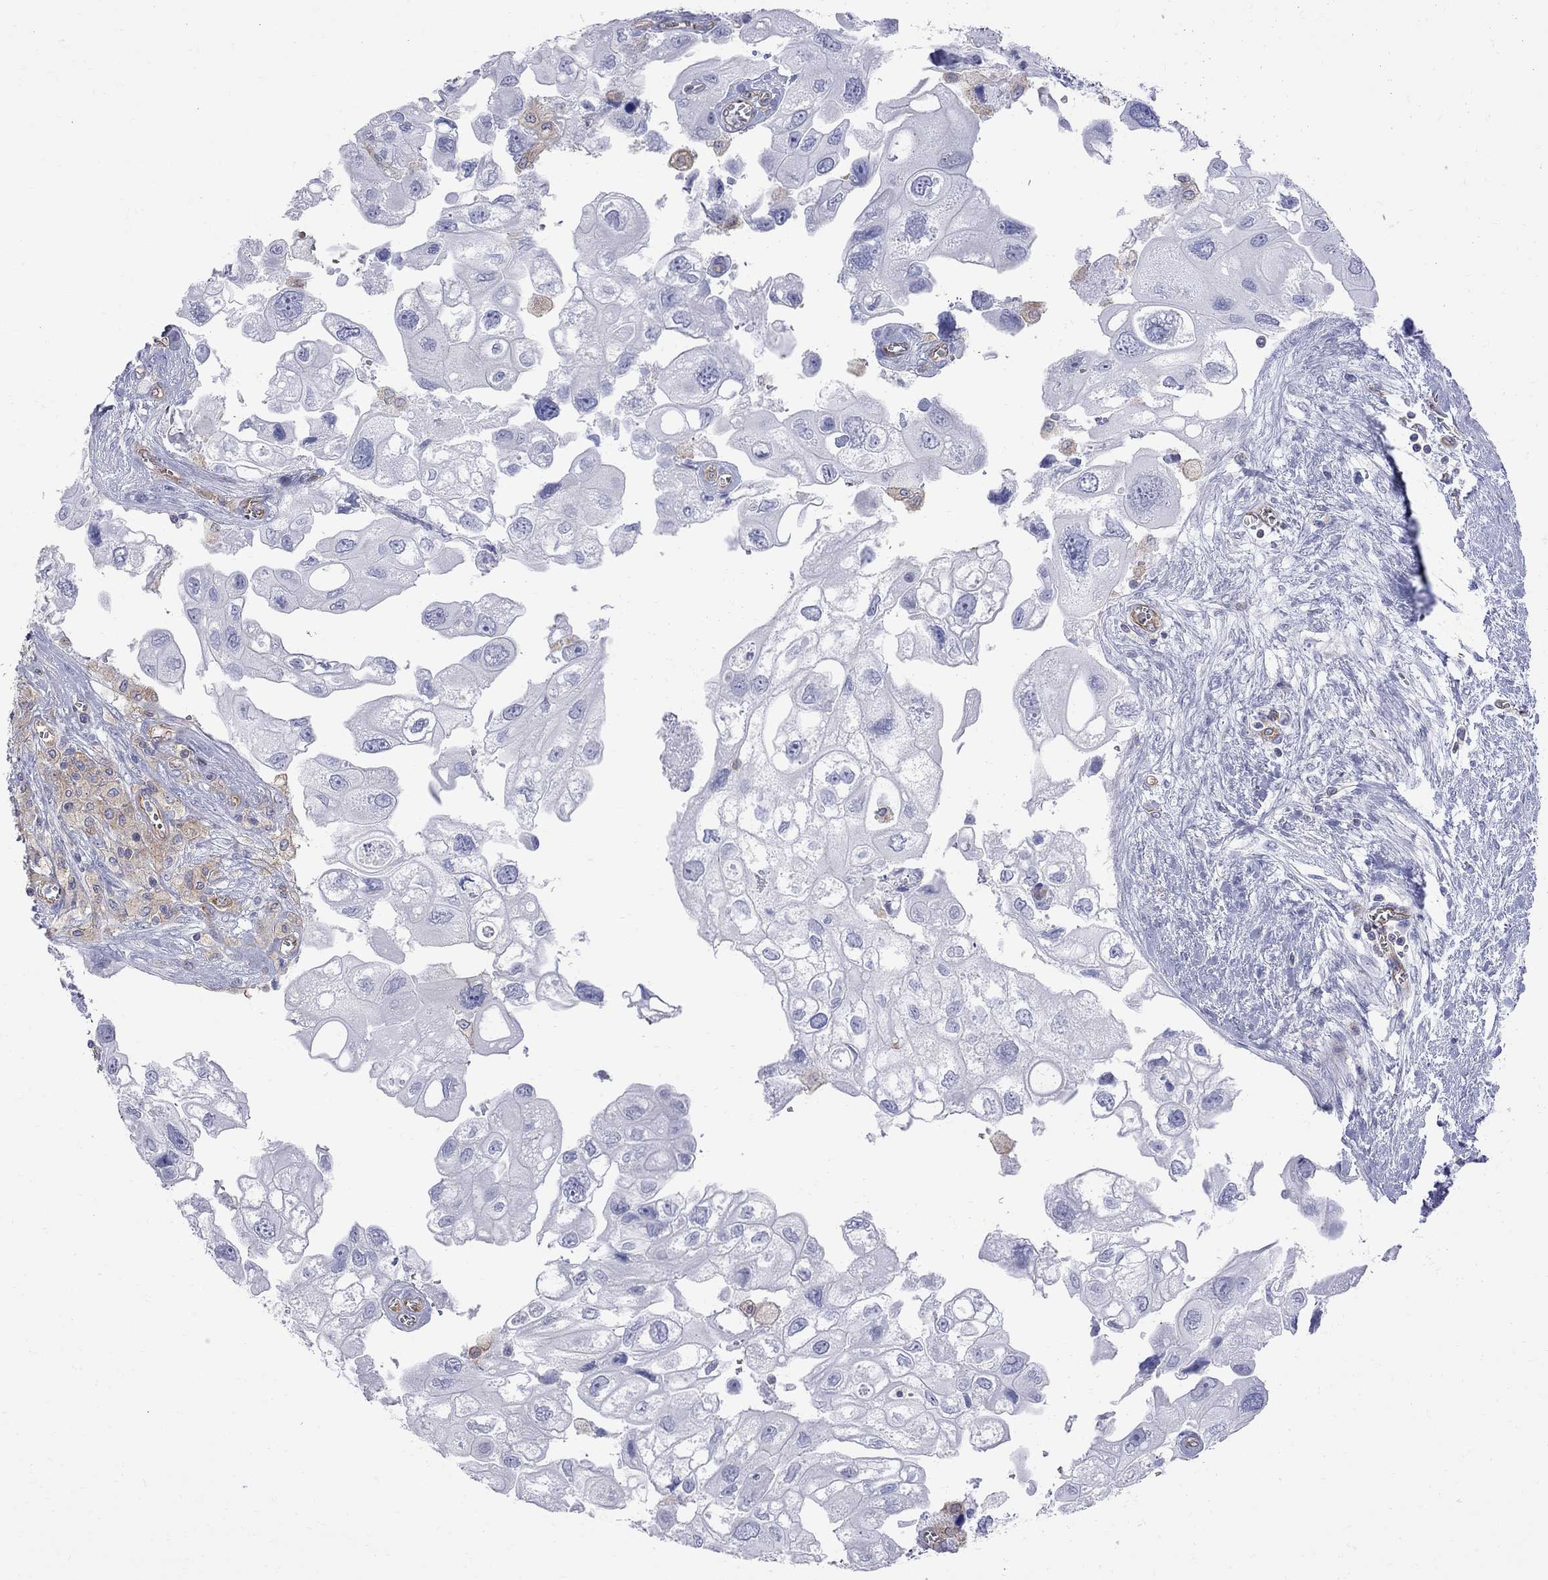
{"staining": {"intensity": "negative", "quantity": "none", "location": "none"}, "tissue": "urothelial cancer", "cell_type": "Tumor cells", "image_type": "cancer", "snomed": [{"axis": "morphology", "description": "Urothelial carcinoma, High grade"}, {"axis": "topography", "description": "Urinary bladder"}], "caption": "IHC image of high-grade urothelial carcinoma stained for a protein (brown), which shows no expression in tumor cells. (DAB (3,3'-diaminobenzidine) IHC, high magnification).", "gene": "ABI3", "patient": {"sex": "male", "age": 59}}